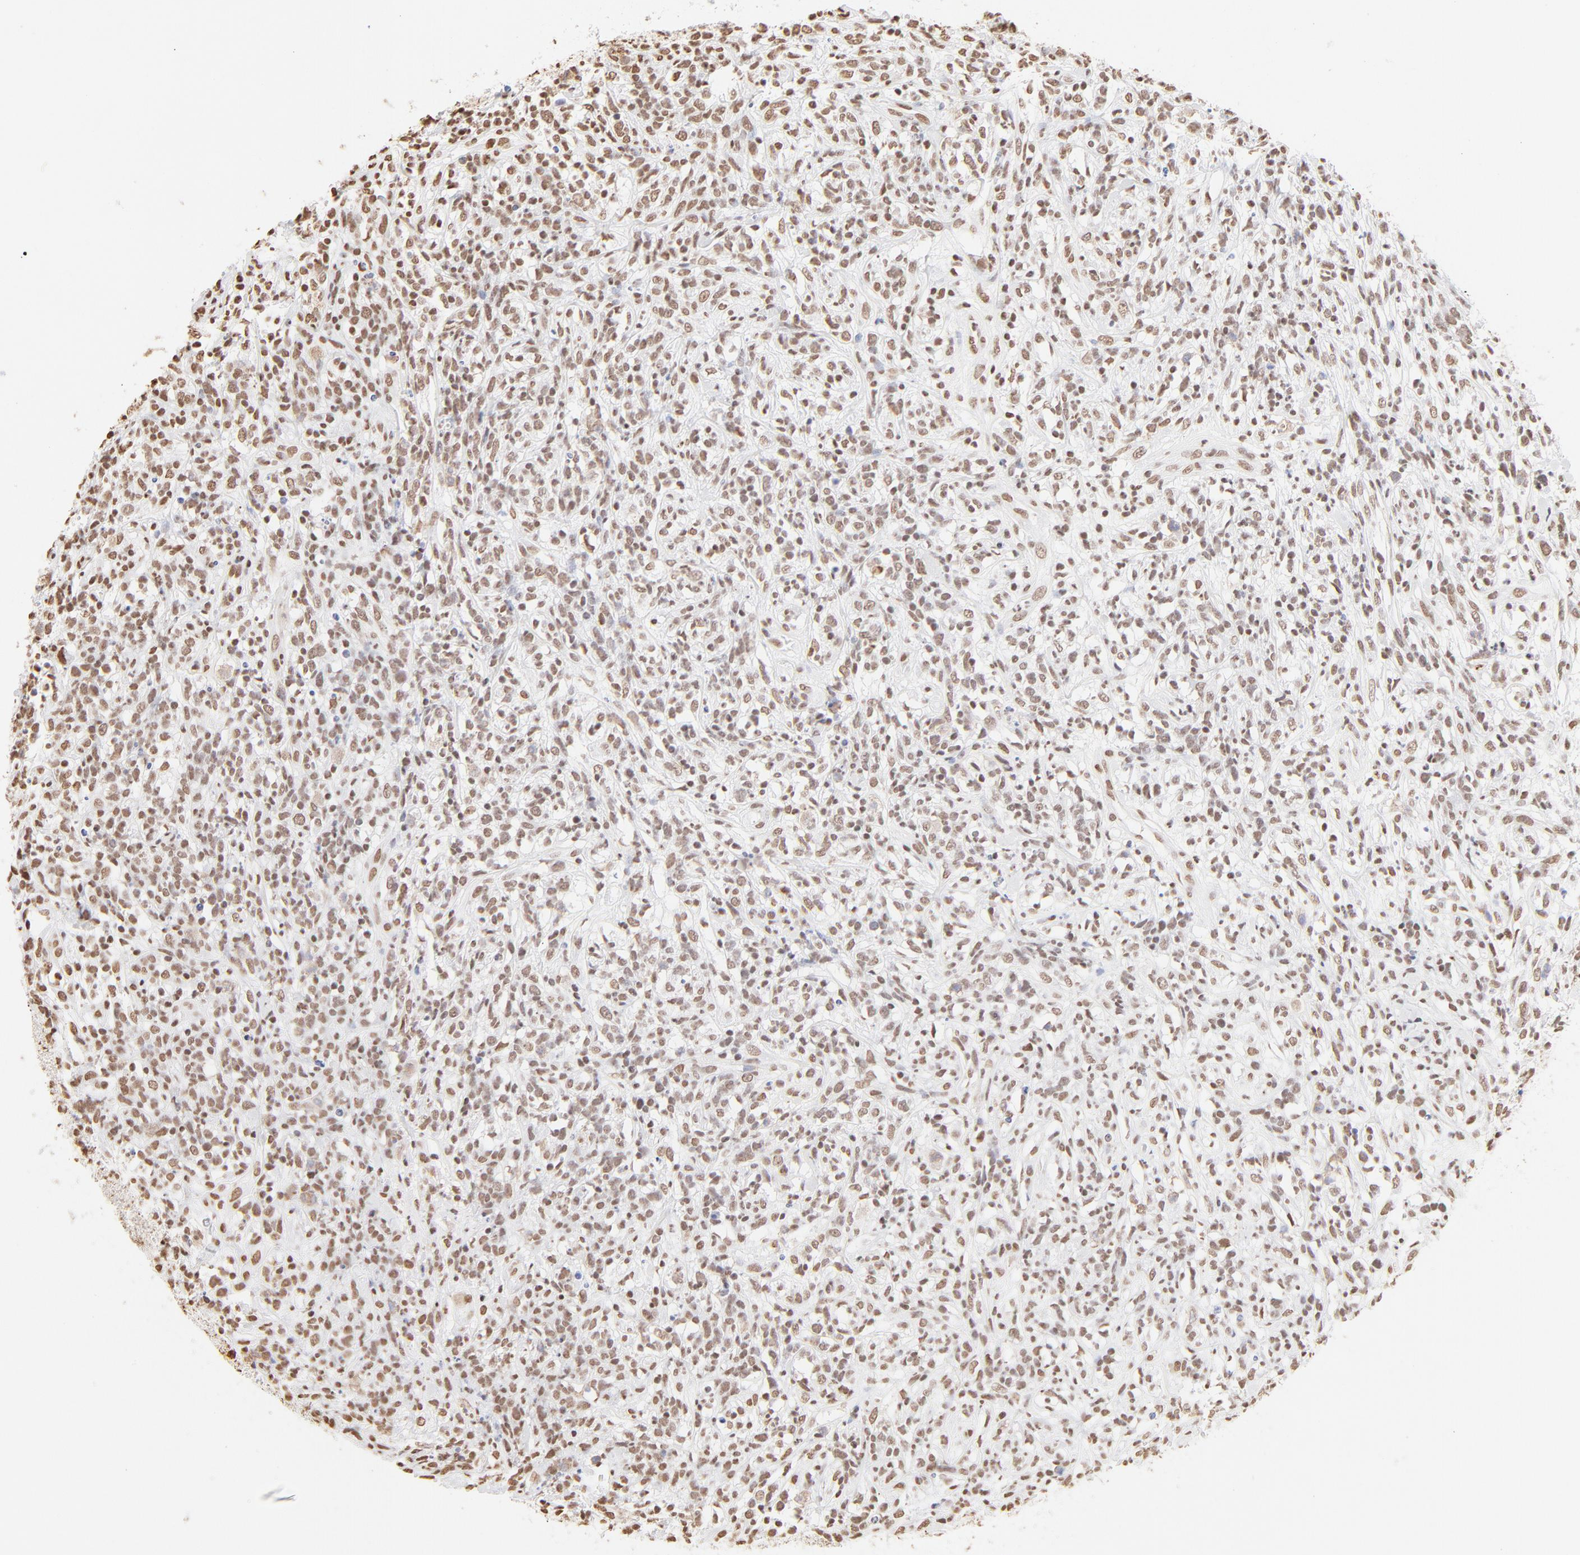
{"staining": {"intensity": "moderate", "quantity": ">75%", "location": "nuclear"}, "tissue": "lymphoma", "cell_type": "Tumor cells", "image_type": "cancer", "snomed": [{"axis": "morphology", "description": "Malignant lymphoma, non-Hodgkin's type, High grade"}, {"axis": "topography", "description": "Lymph node"}], "caption": "Immunohistochemistry (IHC) staining of malignant lymphoma, non-Hodgkin's type (high-grade), which exhibits medium levels of moderate nuclear staining in about >75% of tumor cells indicating moderate nuclear protein expression. The staining was performed using DAB (3,3'-diaminobenzidine) (brown) for protein detection and nuclei were counterstained in hematoxylin (blue).", "gene": "ZNF540", "patient": {"sex": "female", "age": 73}}